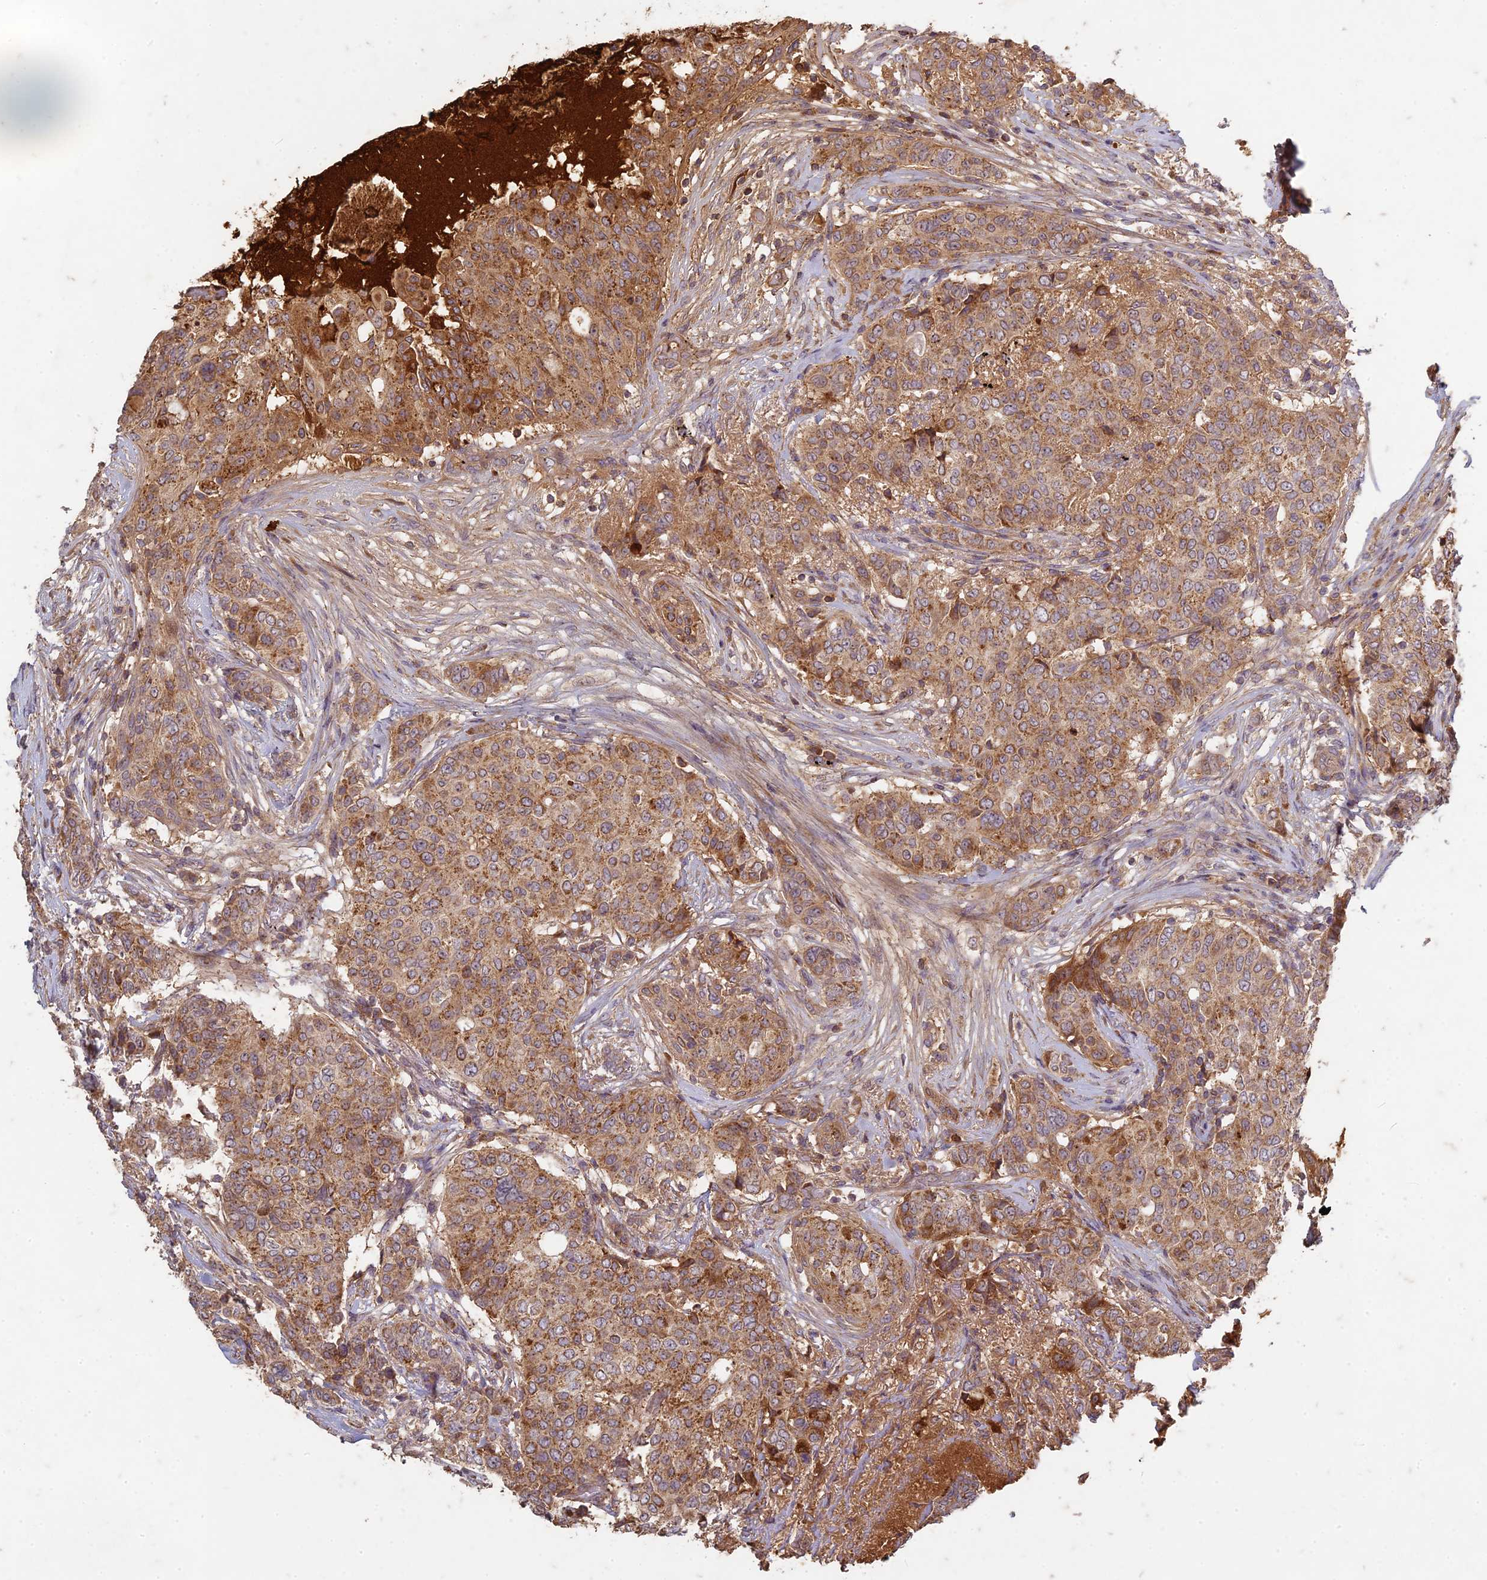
{"staining": {"intensity": "moderate", "quantity": ">75%", "location": "cytoplasmic/membranous"}, "tissue": "breast cancer", "cell_type": "Tumor cells", "image_type": "cancer", "snomed": [{"axis": "morphology", "description": "Lobular carcinoma"}, {"axis": "topography", "description": "Breast"}], "caption": "Immunohistochemical staining of human breast cancer exhibits medium levels of moderate cytoplasmic/membranous expression in approximately >75% of tumor cells.", "gene": "TCF25", "patient": {"sex": "female", "age": 51}}